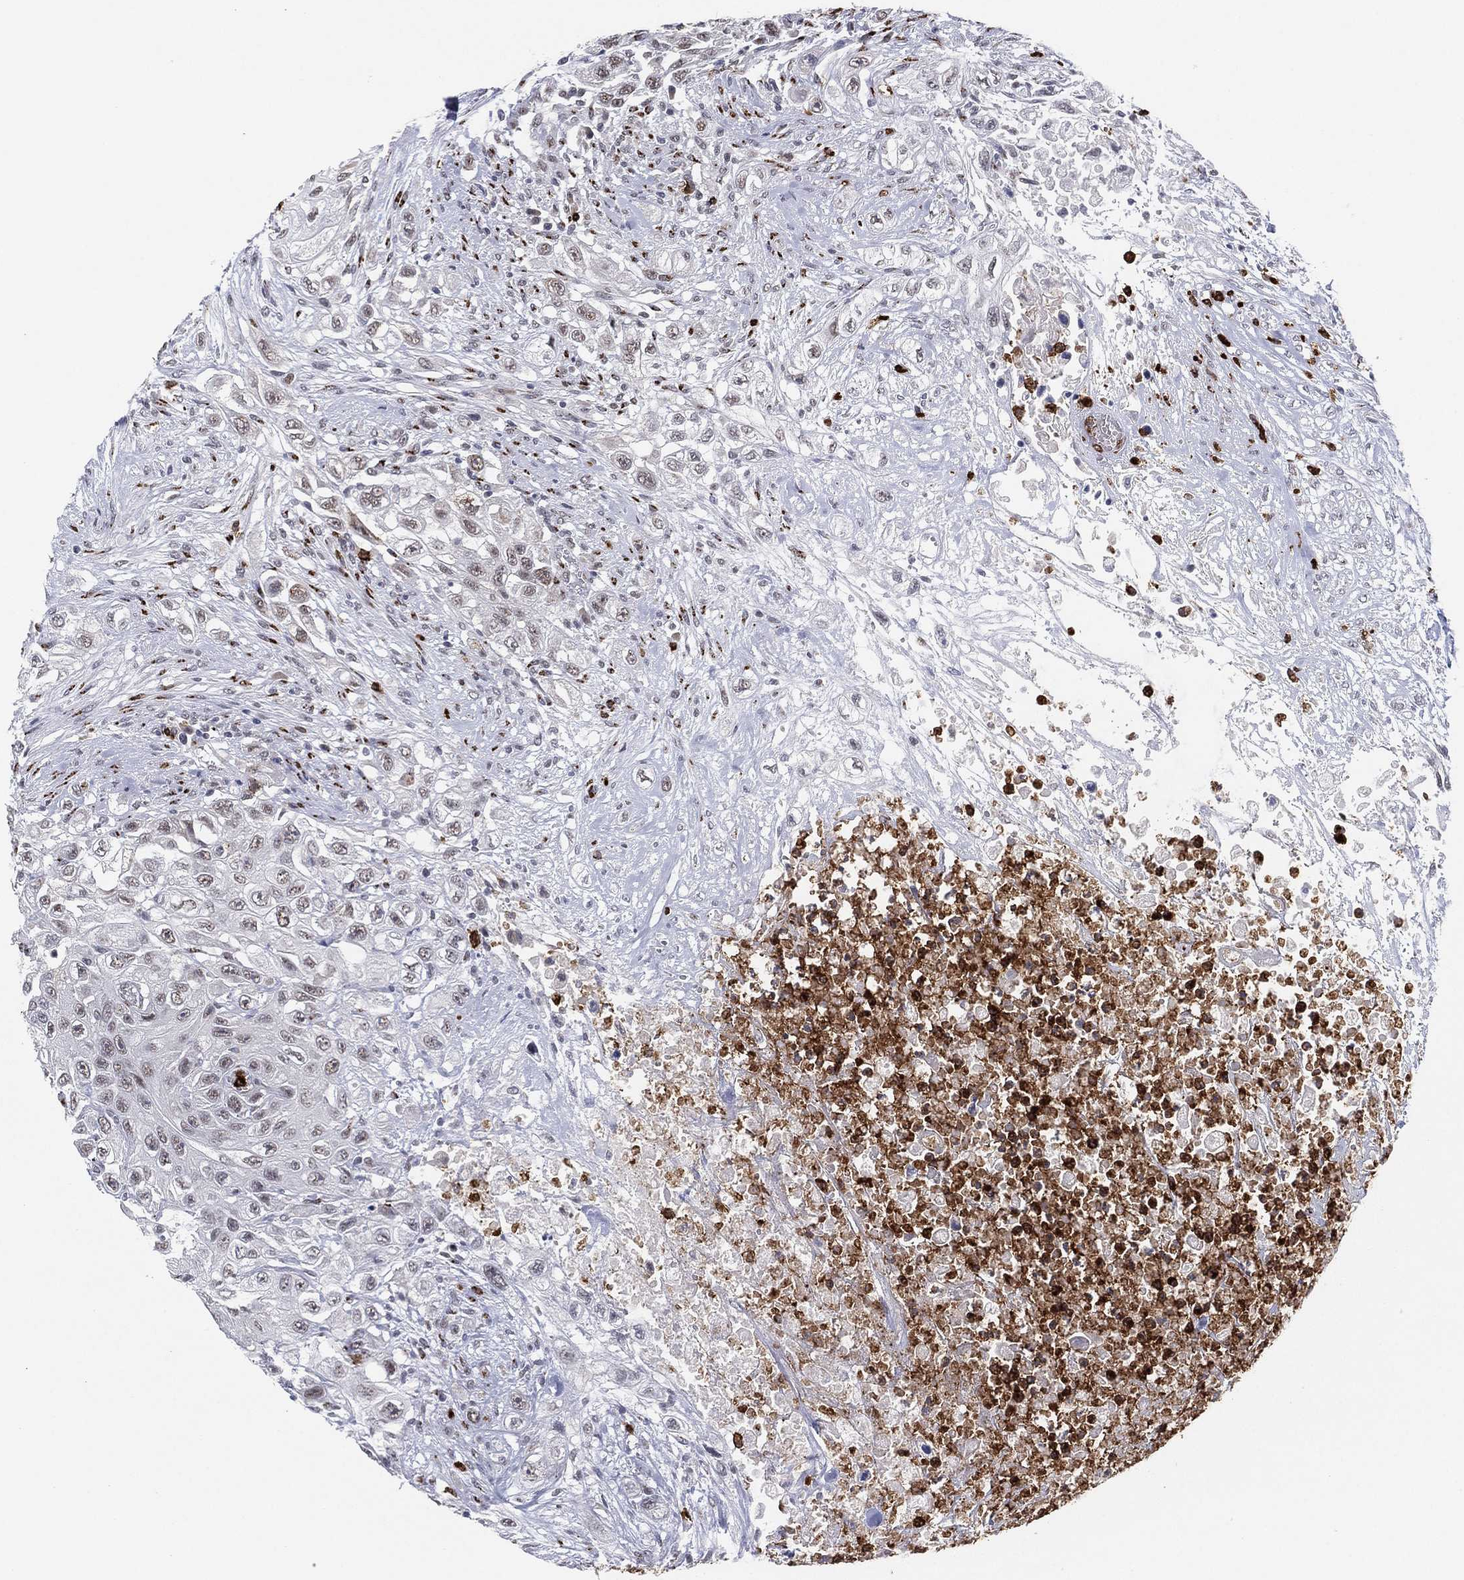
{"staining": {"intensity": "negative", "quantity": "none", "location": "none"}, "tissue": "urothelial cancer", "cell_type": "Tumor cells", "image_type": "cancer", "snomed": [{"axis": "morphology", "description": "Urothelial carcinoma, High grade"}, {"axis": "topography", "description": "Urinary bladder"}], "caption": "Immunohistochemical staining of human urothelial cancer exhibits no significant positivity in tumor cells.", "gene": "CD177", "patient": {"sex": "female", "age": 56}}